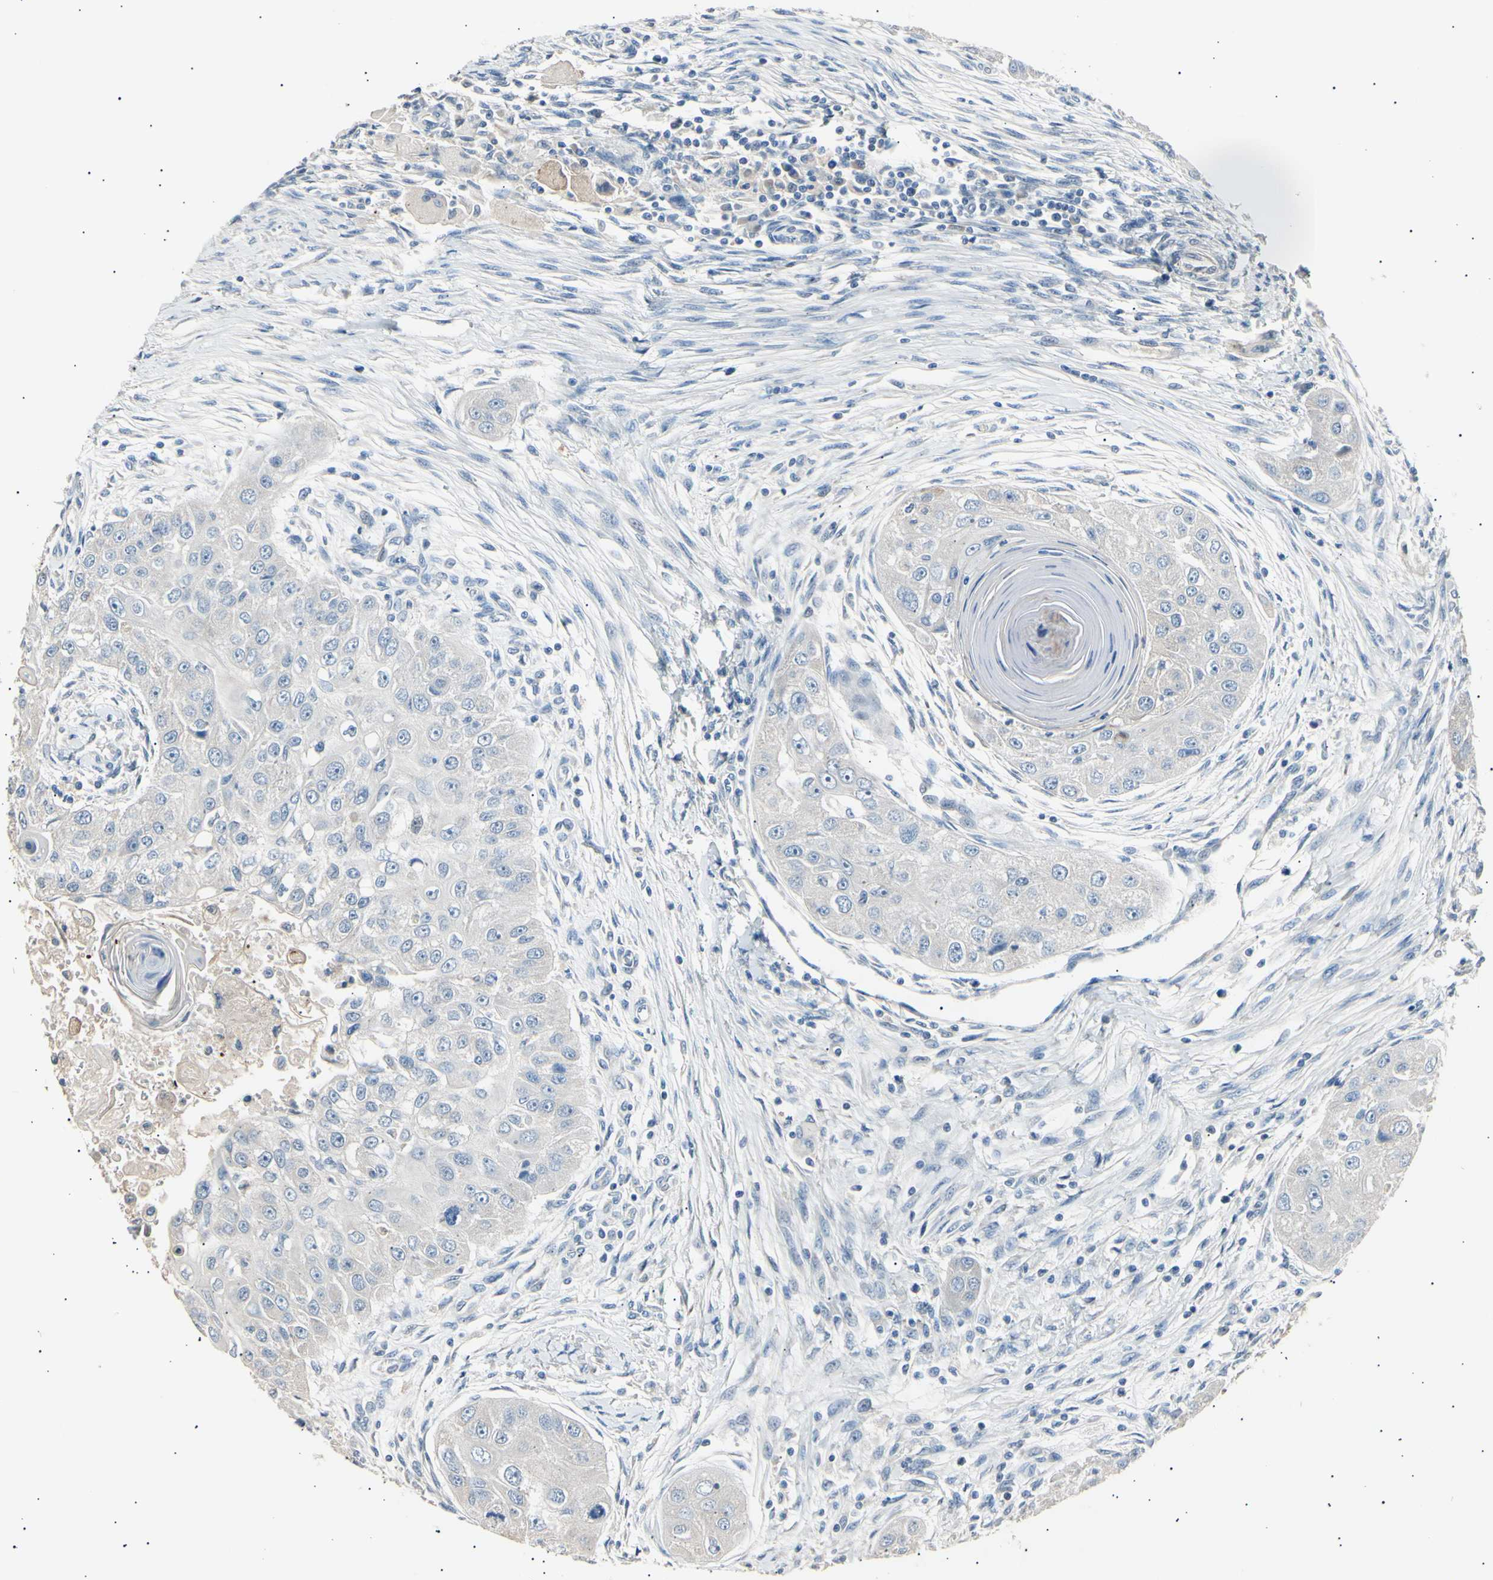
{"staining": {"intensity": "negative", "quantity": "none", "location": "none"}, "tissue": "head and neck cancer", "cell_type": "Tumor cells", "image_type": "cancer", "snomed": [{"axis": "morphology", "description": "Normal tissue, NOS"}, {"axis": "morphology", "description": "Squamous cell carcinoma, NOS"}, {"axis": "topography", "description": "Skeletal muscle"}, {"axis": "topography", "description": "Head-Neck"}], "caption": "Squamous cell carcinoma (head and neck) stained for a protein using immunohistochemistry exhibits no positivity tumor cells.", "gene": "LDLR", "patient": {"sex": "male", "age": 51}}